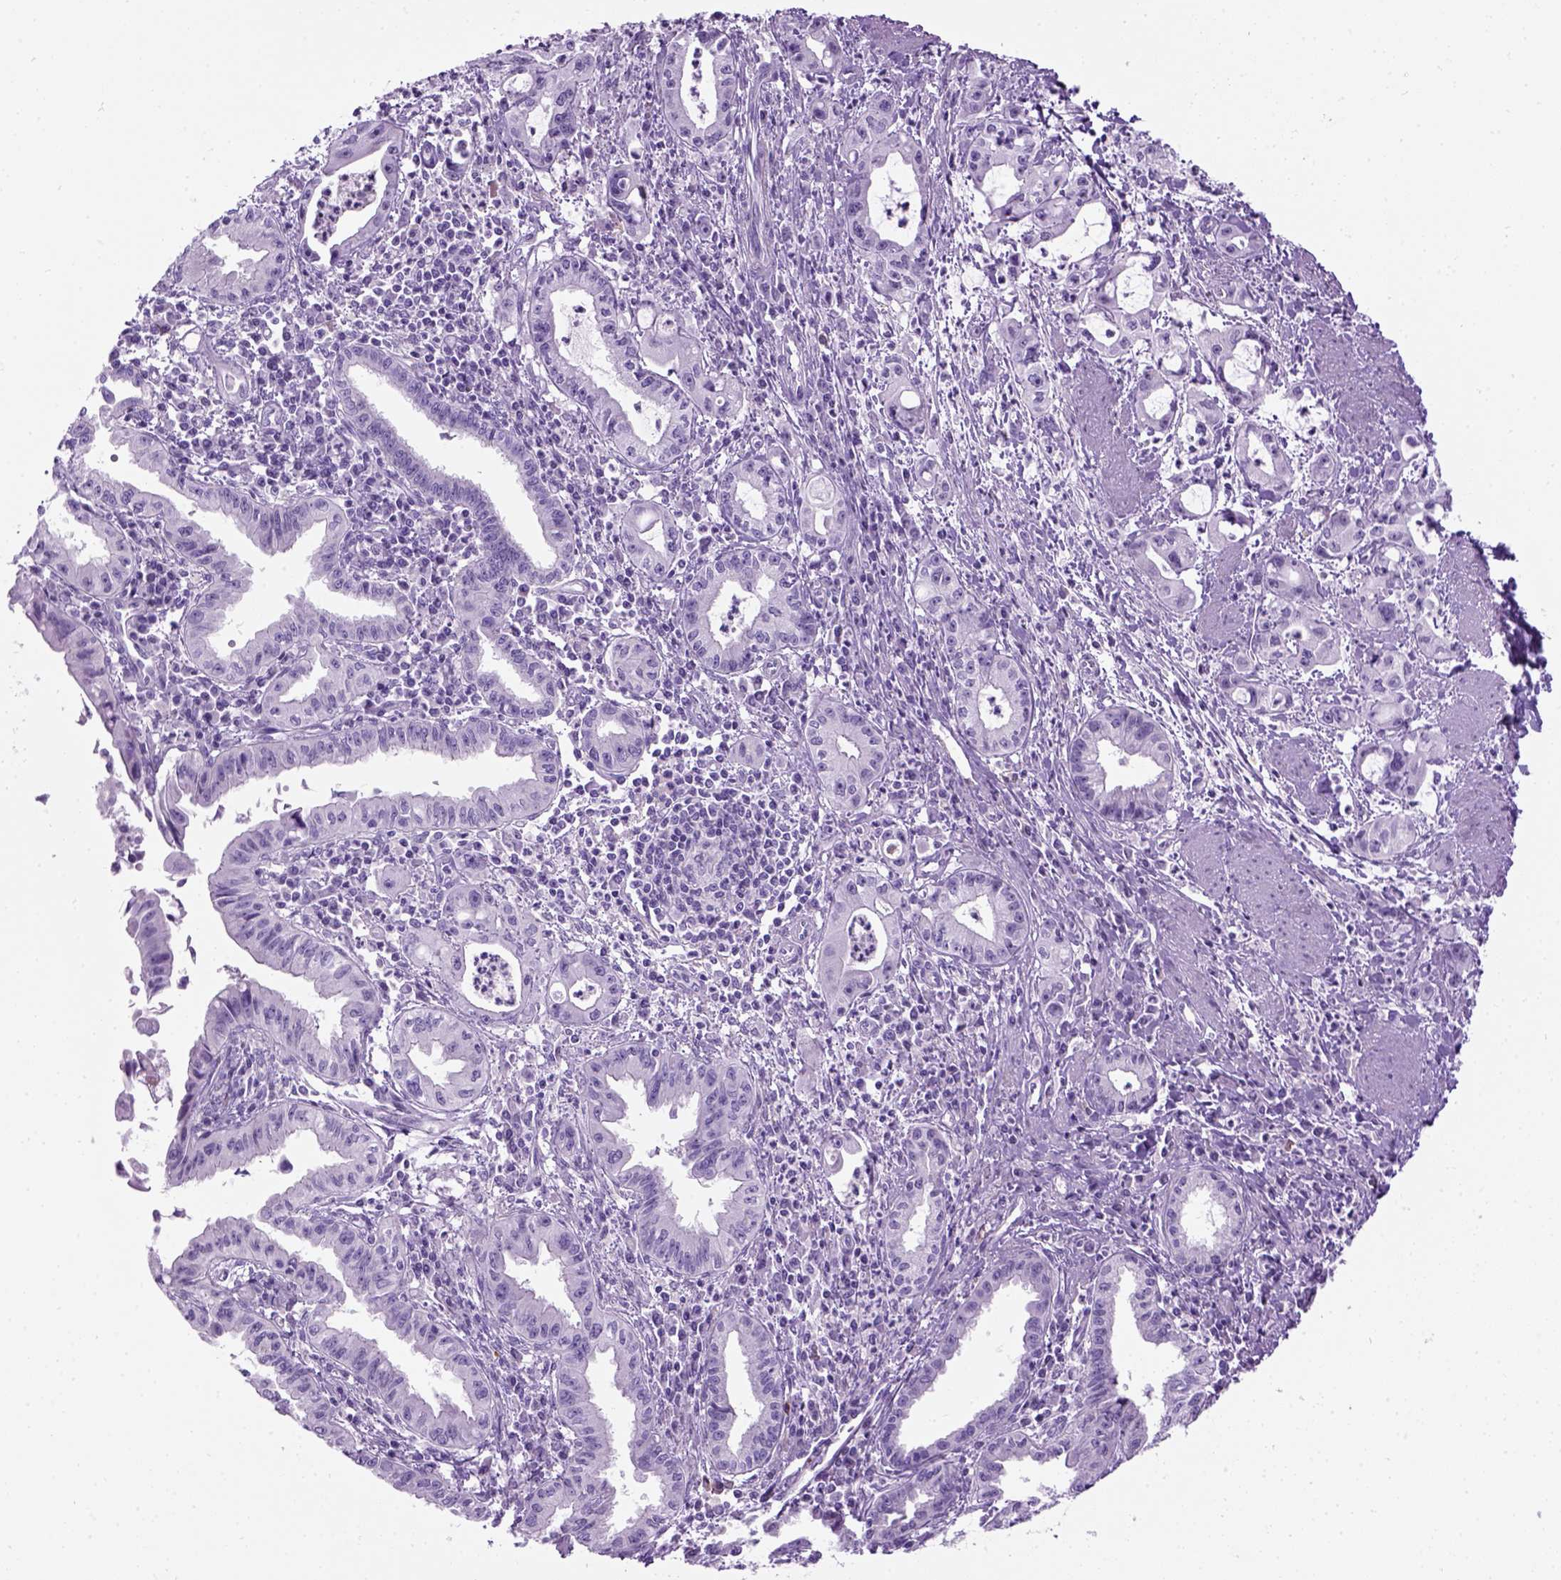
{"staining": {"intensity": "negative", "quantity": "none", "location": "none"}, "tissue": "pancreatic cancer", "cell_type": "Tumor cells", "image_type": "cancer", "snomed": [{"axis": "morphology", "description": "Adenocarcinoma, NOS"}, {"axis": "topography", "description": "Pancreas"}], "caption": "Tumor cells are negative for brown protein staining in adenocarcinoma (pancreatic).", "gene": "GABRB2", "patient": {"sex": "male", "age": 72}}